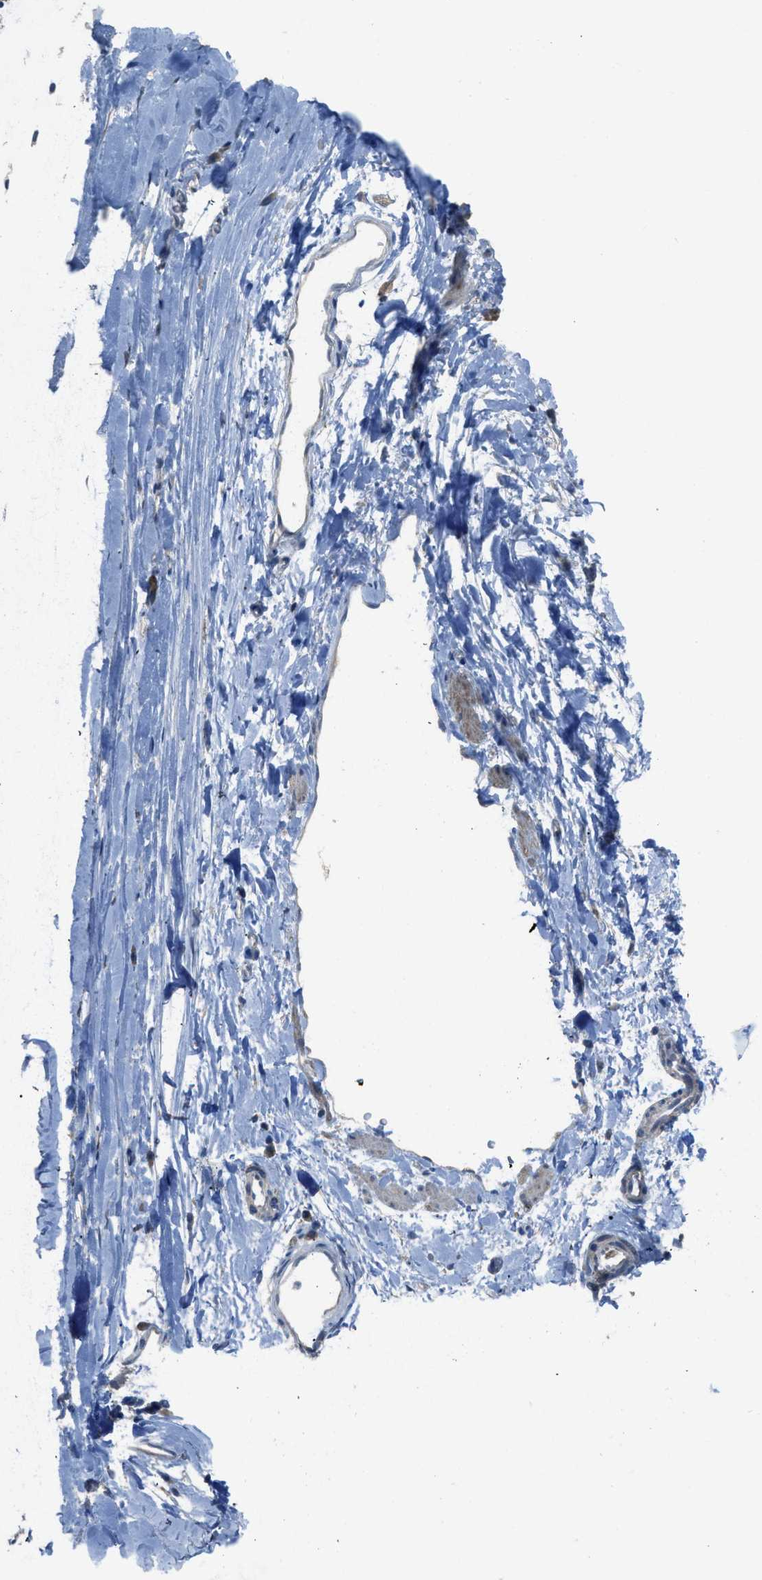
{"staining": {"intensity": "negative", "quantity": "none", "location": "none"}, "tissue": "adipose tissue", "cell_type": "Adipocytes", "image_type": "normal", "snomed": [{"axis": "morphology", "description": "Normal tissue, NOS"}, {"axis": "topography", "description": "Cartilage tissue"}, {"axis": "topography", "description": "Bronchus"}], "caption": "Adipocytes show no significant protein positivity in unremarkable adipose tissue. (DAB (3,3'-diaminobenzidine) immunohistochemistry, high magnification).", "gene": "TIMD4", "patient": {"sex": "female", "age": 53}}